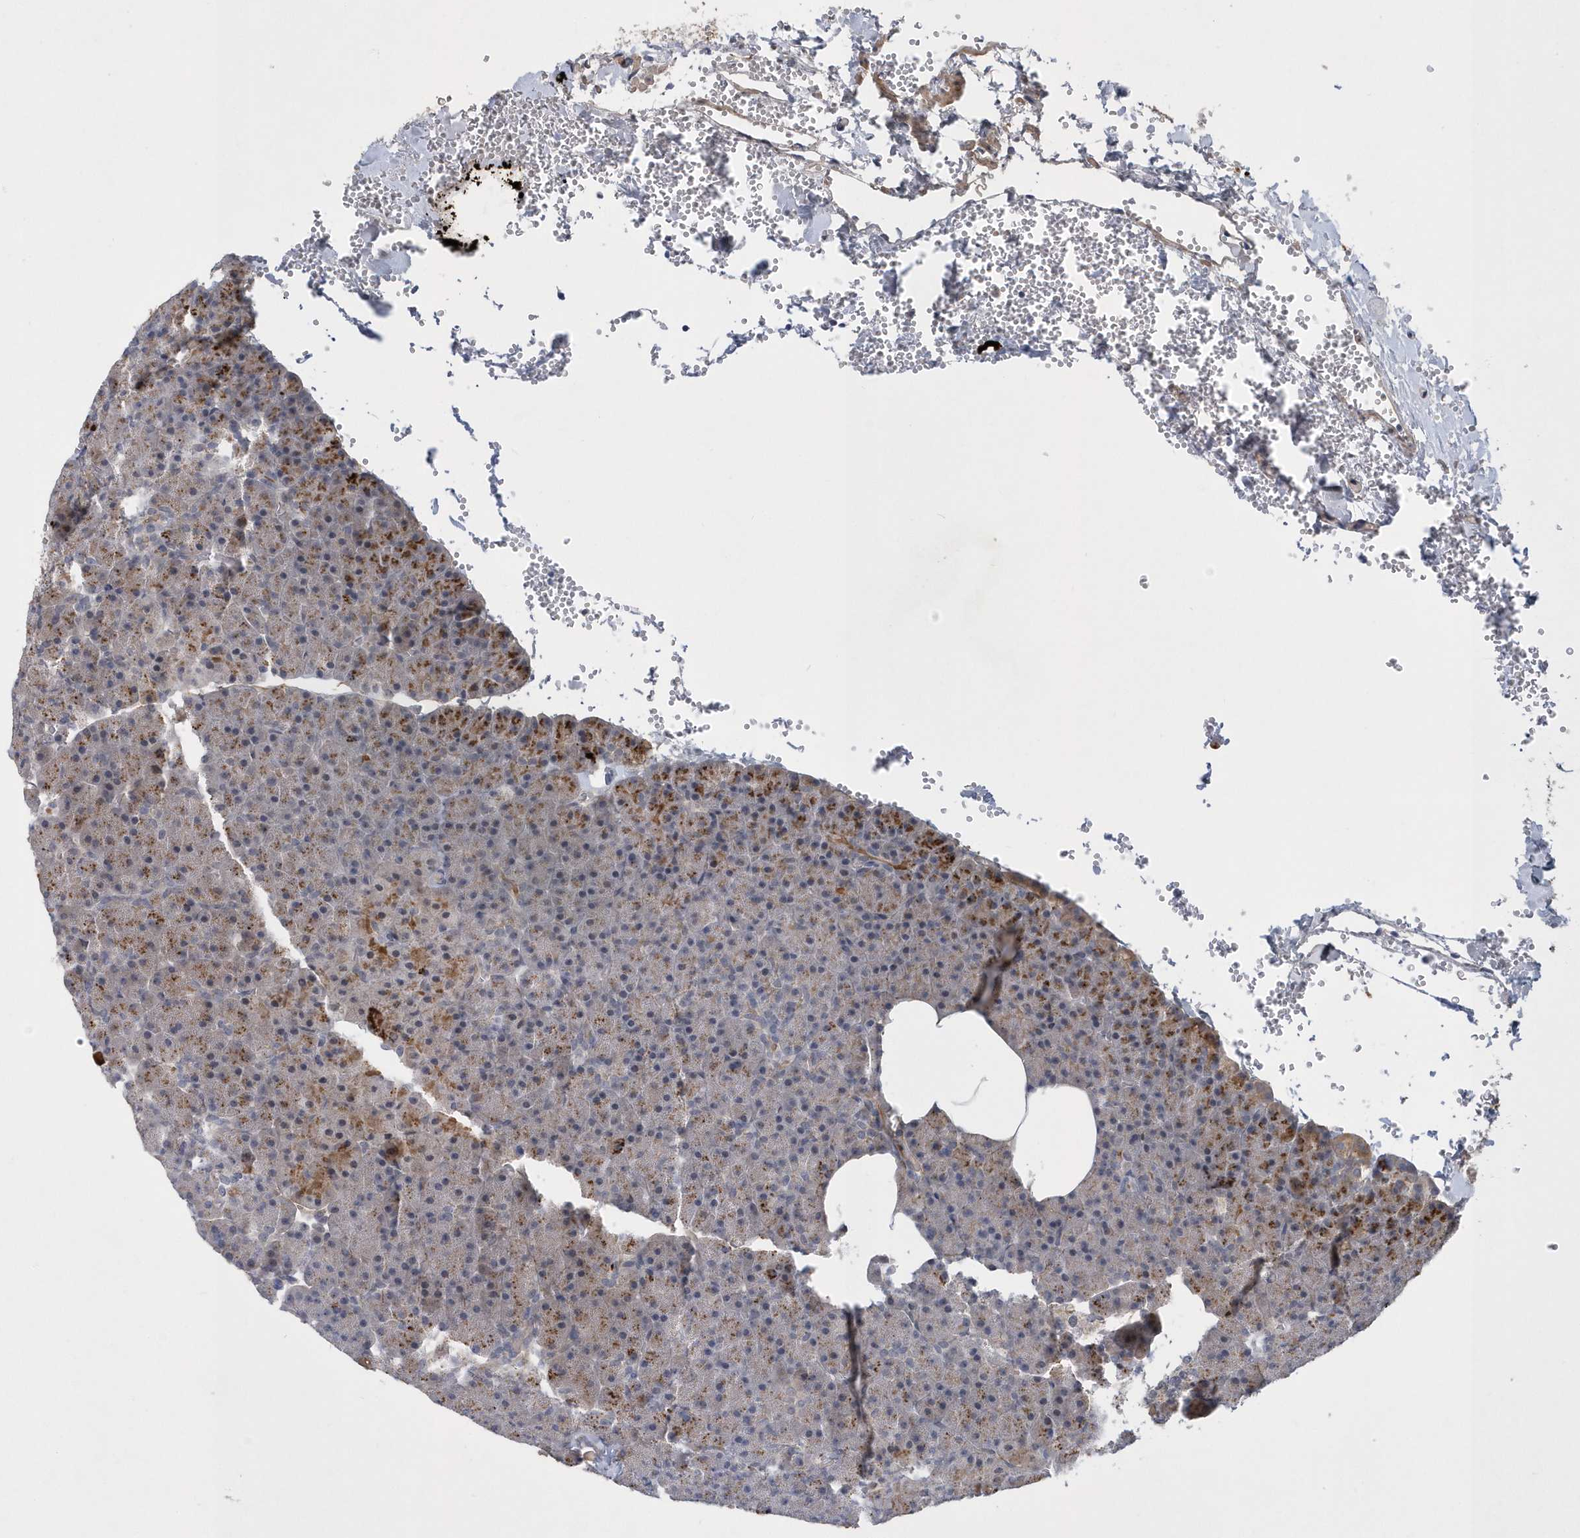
{"staining": {"intensity": "strong", "quantity": "25%-75%", "location": "cytoplasmic/membranous"}, "tissue": "pancreas", "cell_type": "Exocrine glandular cells", "image_type": "normal", "snomed": [{"axis": "morphology", "description": "Normal tissue, NOS"}, {"axis": "morphology", "description": "Carcinoid, malignant, NOS"}, {"axis": "topography", "description": "Pancreas"}], "caption": "Strong cytoplasmic/membranous expression is present in approximately 25%-75% of exocrine glandular cells in unremarkable pancreas.", "gene": "FAM217A", "patient": {"sex": "female", "age": 35}}